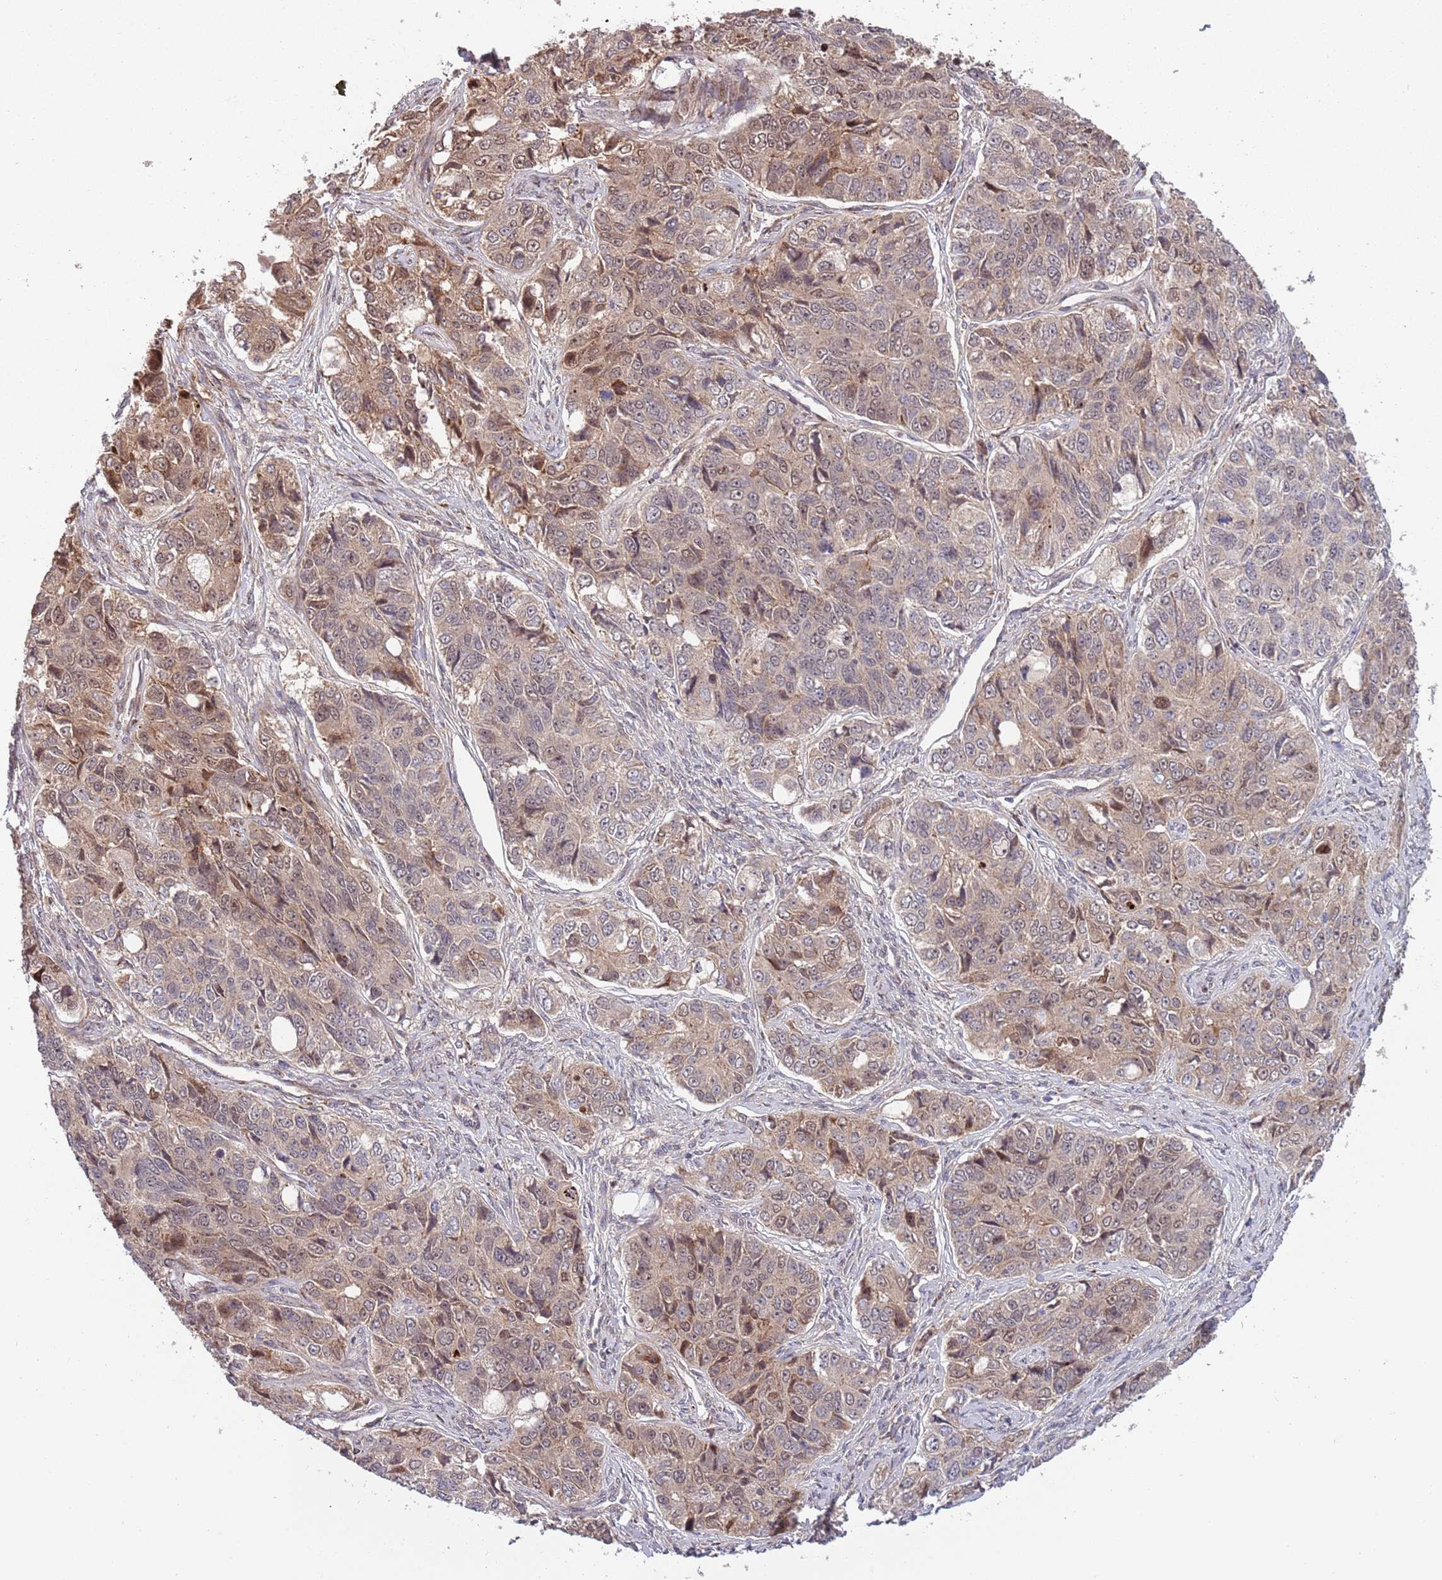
{"staining": {"intensity": "weak", "quantity": "25%-75%", "location": "cytoplasmic/membranous,nuclear"}, "tissue": "ovarian cancer", "cell_type": "Tumor cells", "image_type": "cancer", "snomed": [{"axis": "morphology", "description": "Carcinoma, endometroid"}, {"axis": "topography", "description": "Ovary"}], "caption": "Weak cytoplasmic/membranous and nuclear protein expression is appreciated in about 25%-75% of tumor cells in ovarian cancer (endometroid carcinoma). Using DAB (brown) and hematoxylin (blue) stains, captured at high magnification using brightfield microscopy.", "gene": "NT5DC4", "patient": {"sex": "female", "age": 51}}